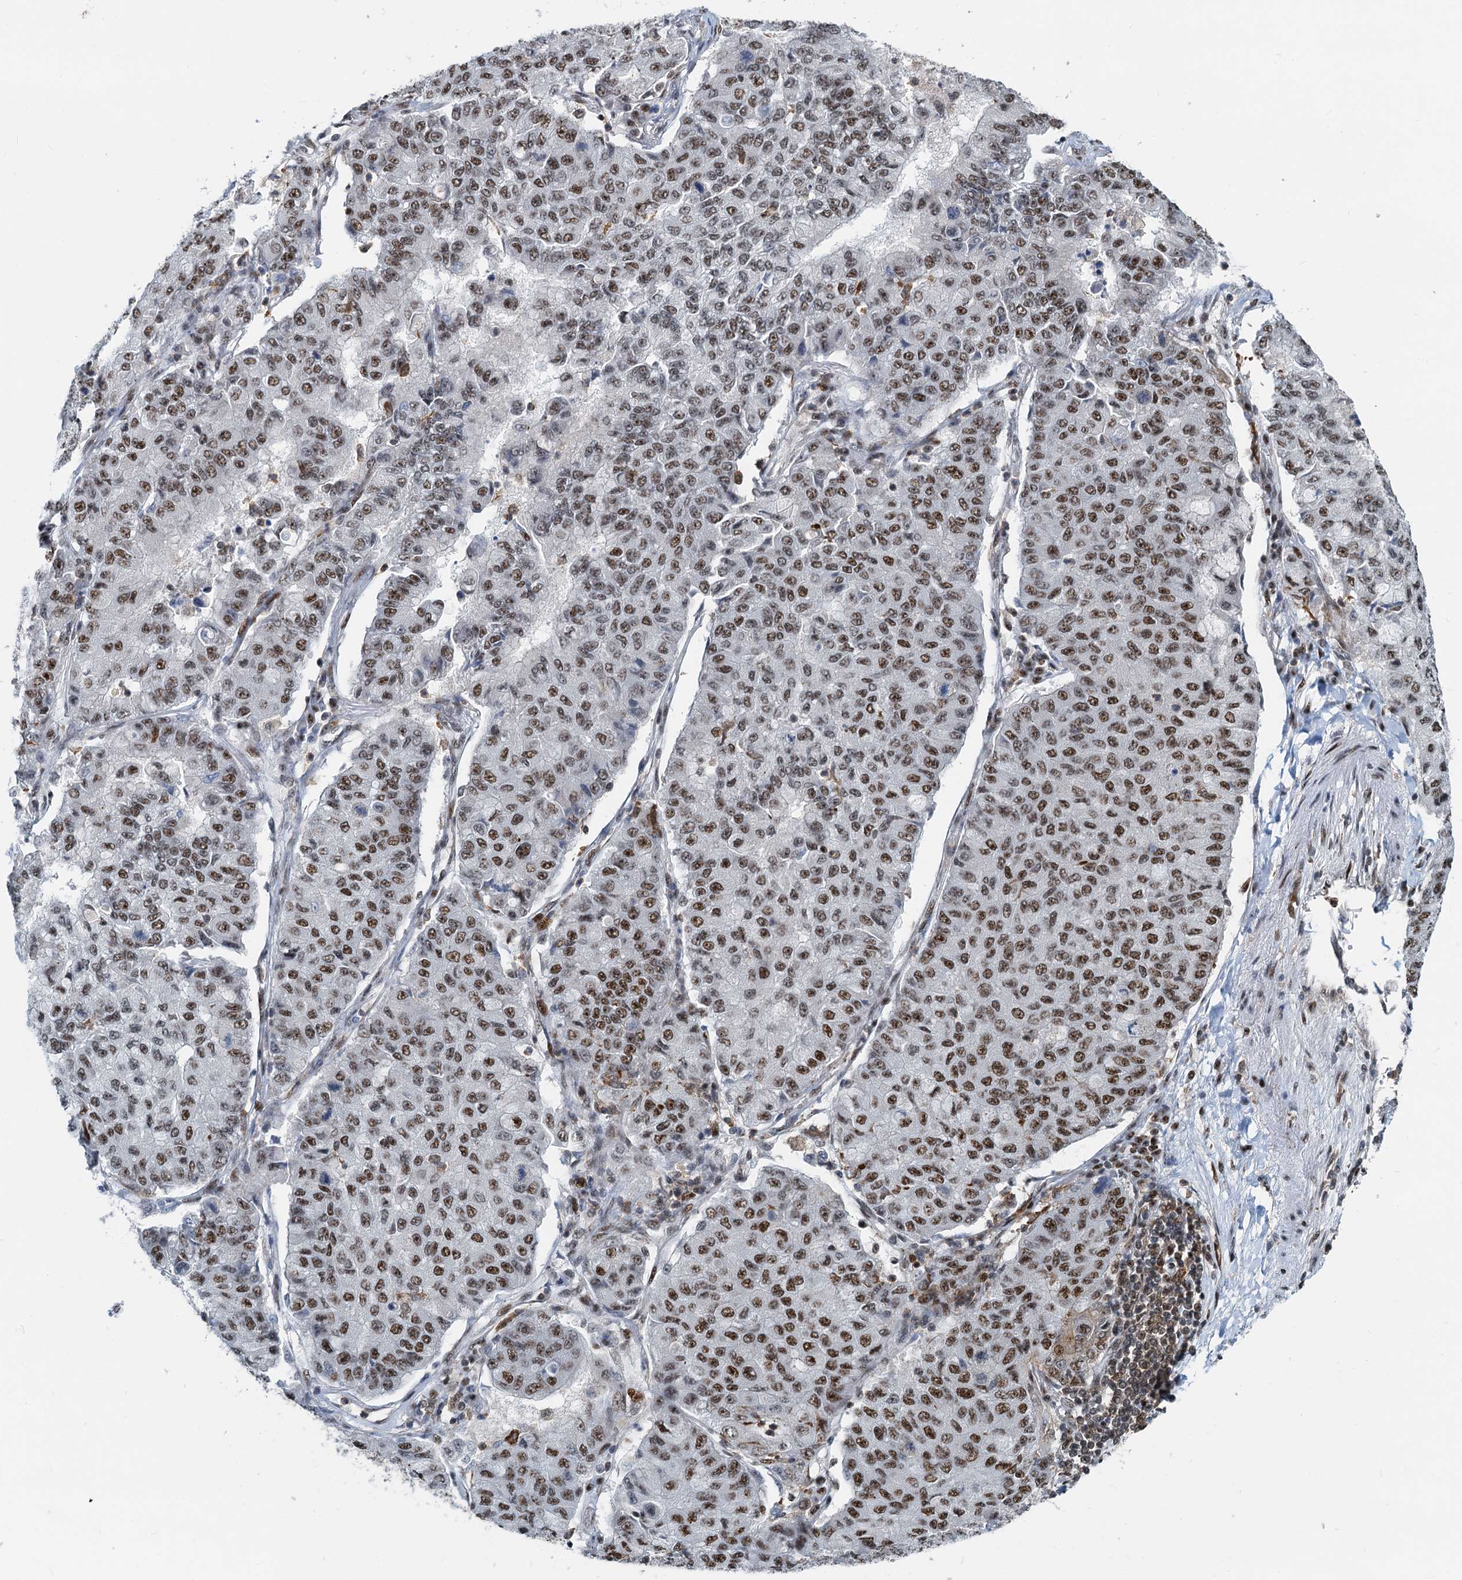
{"staining": {"intensity": "moderate", "quantity": ">75%", "location": "nuclear"}, "tissue": "lung cancer", "cell_type": "Tumor cells", "image_type": "cancer", "snomed": [{"axis": "morphology", "description": "Squamous cell carcinoma, NOS"}, {"axis": "topography", "description": "Lung"}], "caption": "Immunohistochemical staining of human lung cancer (squamous cell carcinoma) displays medium levels of moderate nuclear protein expression in about >75% of tumor cells. Using DAB (brown) and hematoxylin (blue) stains, captured at high magnification using brightfield microscopy.", "gene": "RBM26", "patient": {"sex": "male", "age": 74}}